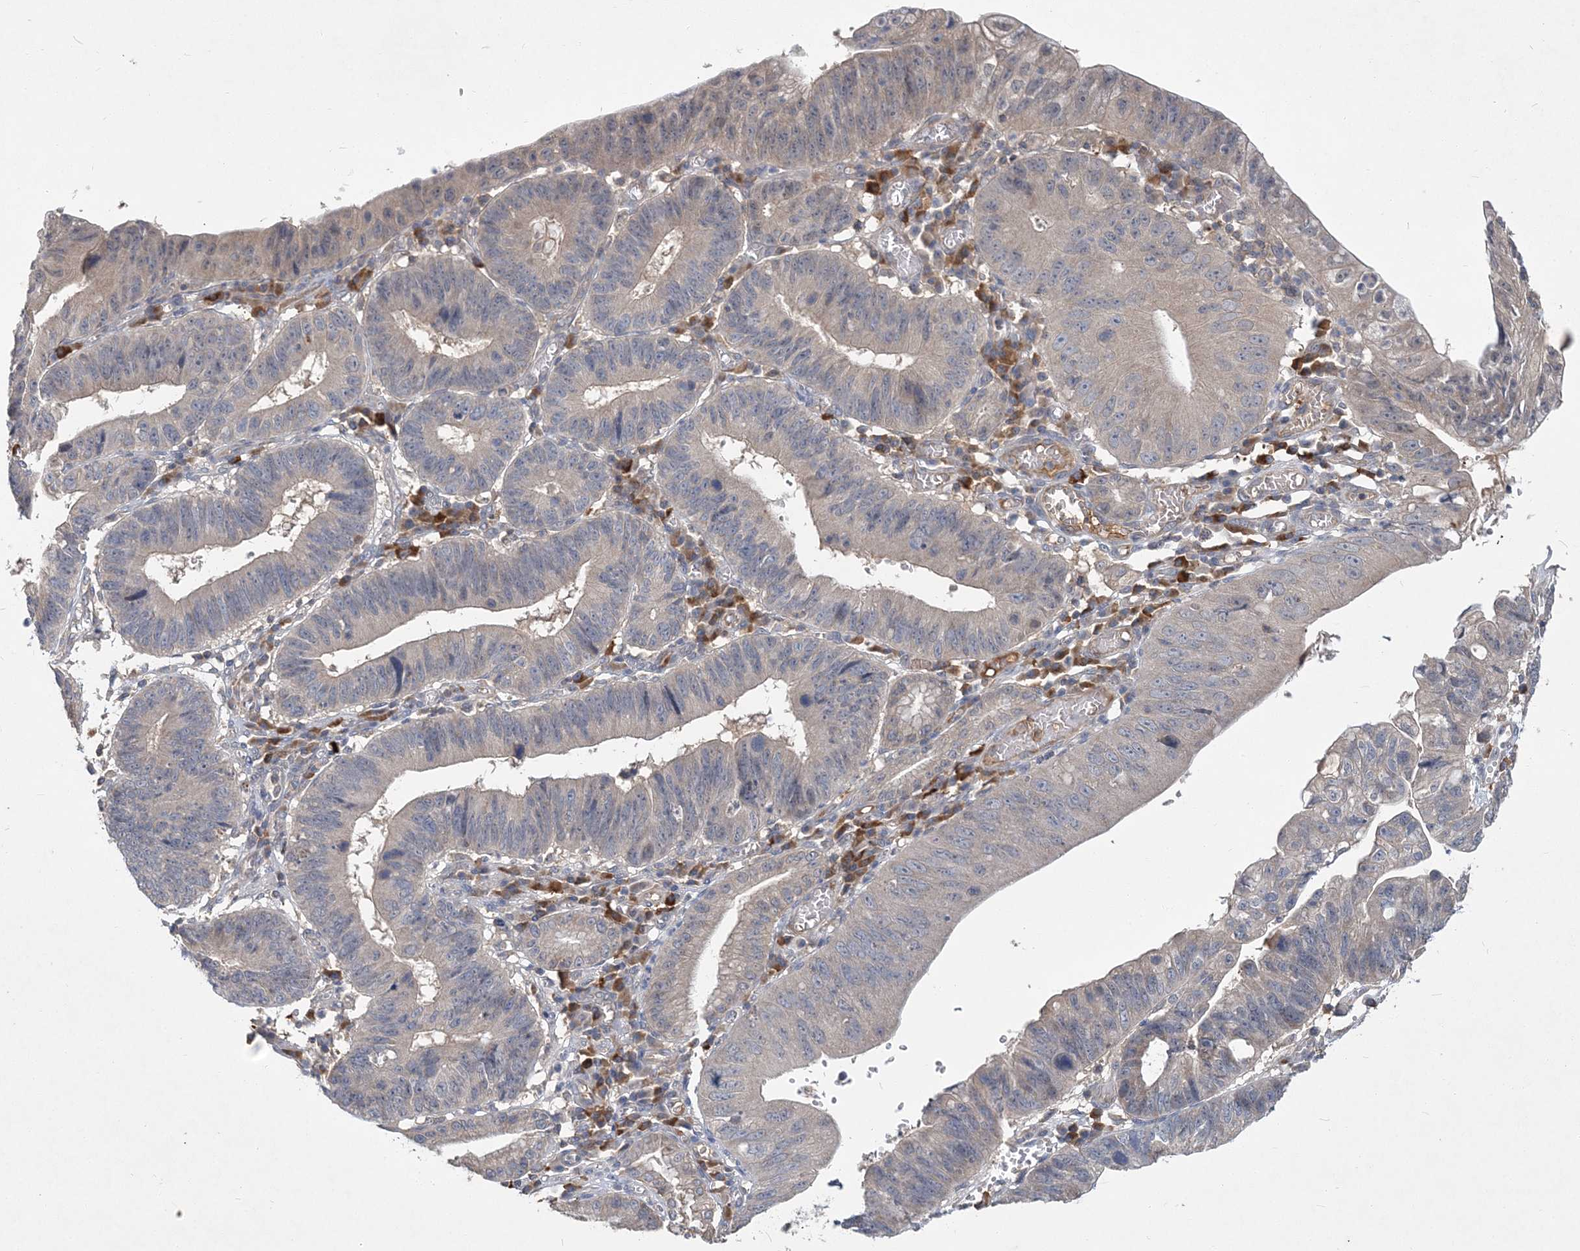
{"staining": {"intensity": "weak", "quantity": "<25%", "location": "cytoplasmic/membranous"}, "tissue": "stomach cancer", "cell_type": "Tumor cells", "image_type": "cancer", "snomed": [{"axis": "morphology", "description": "Adenocarcinoma, NOS"}, {"axis": "topography", "description": "Stomach"}], "caption": "Immunohistochemistry (IHC) histopathology image of adenocarcinoma (stomach) stained for a protein (brown), which demonstrates no staining in tumor cells.", "gene": "RNF25", "patient": {"sex": "male", "age": 59}}